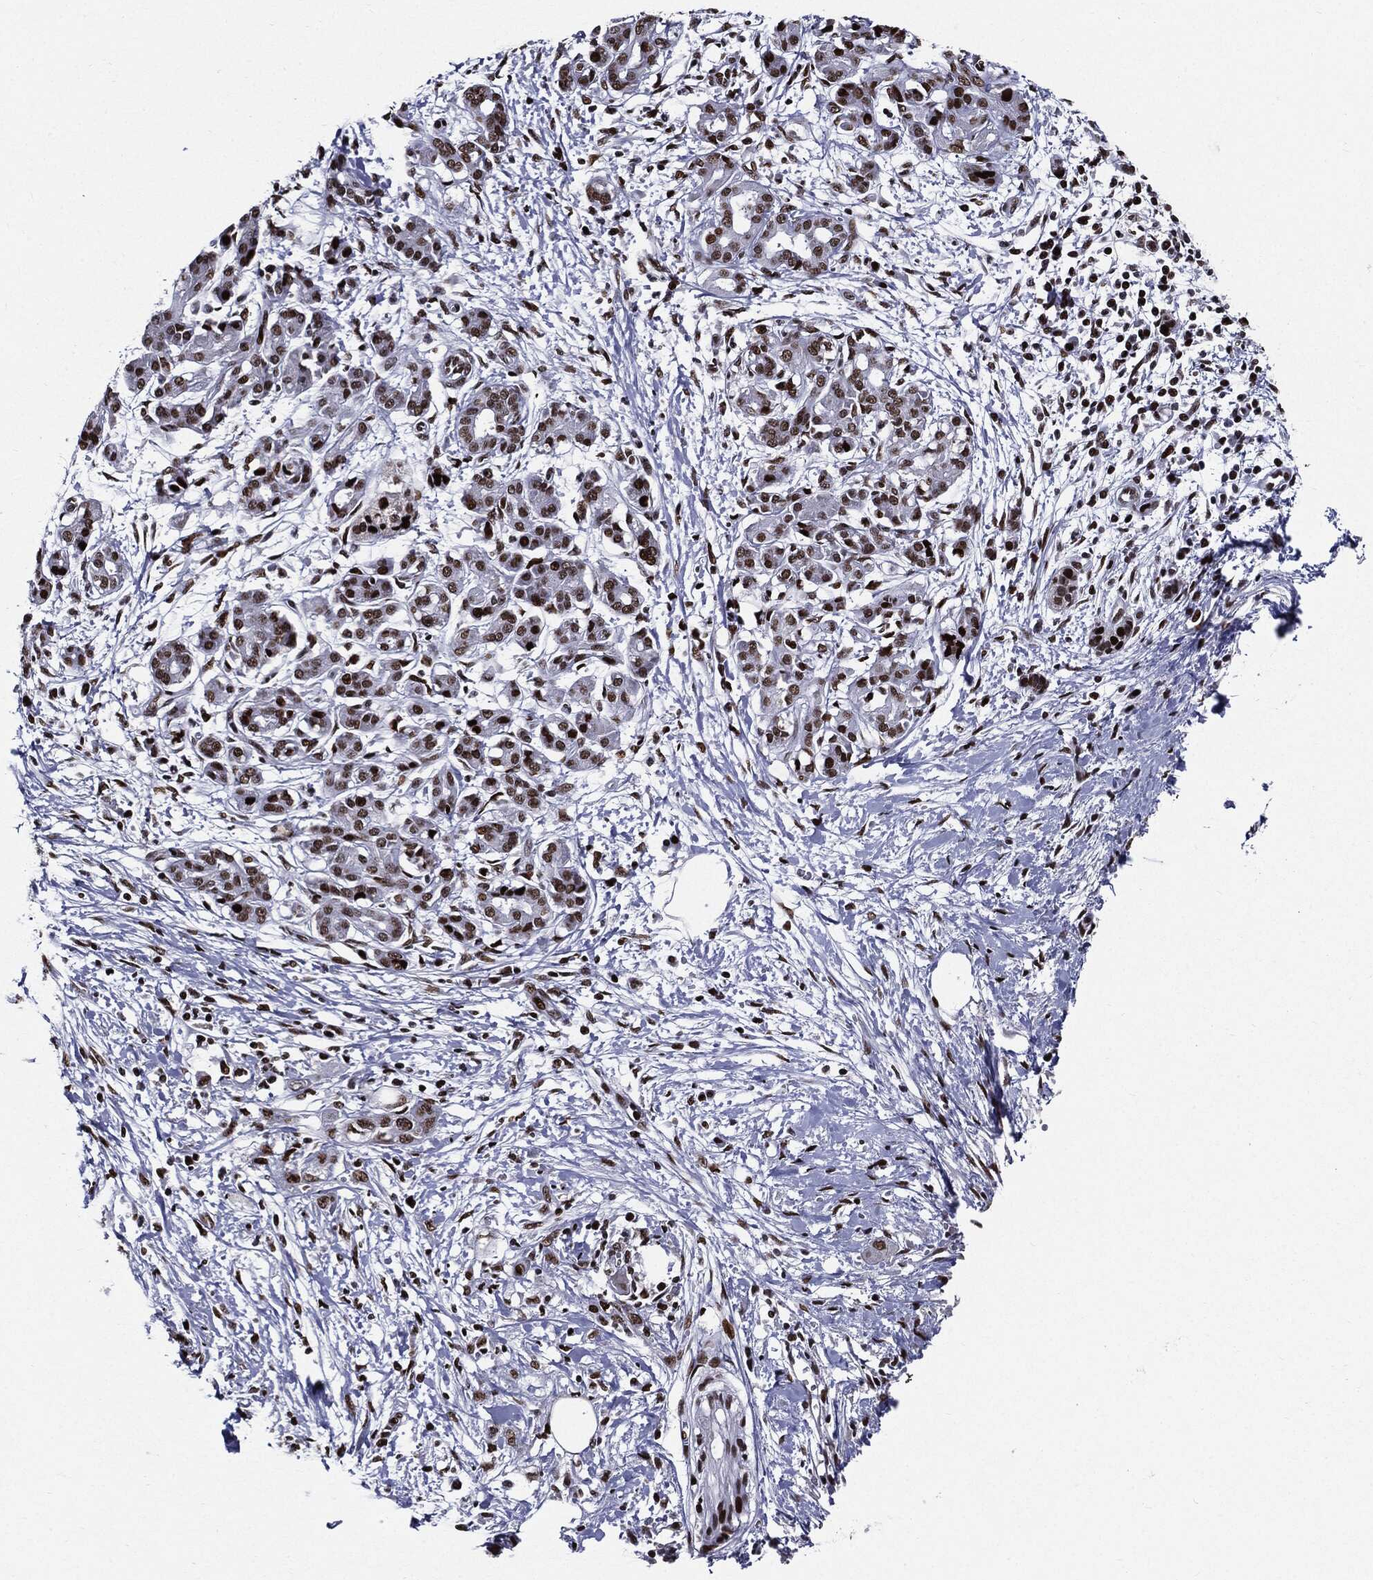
{"staining": {"intensity": "strong", "quantity": ">75%", "location": "nuclear"}, "tissue": "pancreatic cancer", "cell_type": "Tumor cells", "image_type": "cancer", "snomed": [{"axis": "morphology", "description": "Adenocarcinoma, NOS"}, {"axis": "topography", "description": "Pancreas"}], "caption": "This micrograph exhibits immunohistochemistry (IHC) staining of human pancreatic cancer, with high strong nuclear staining in approximately >75% of tumor cells.", "gene": "ZFP91", "patient": {"sex": "male", "age": 72}}